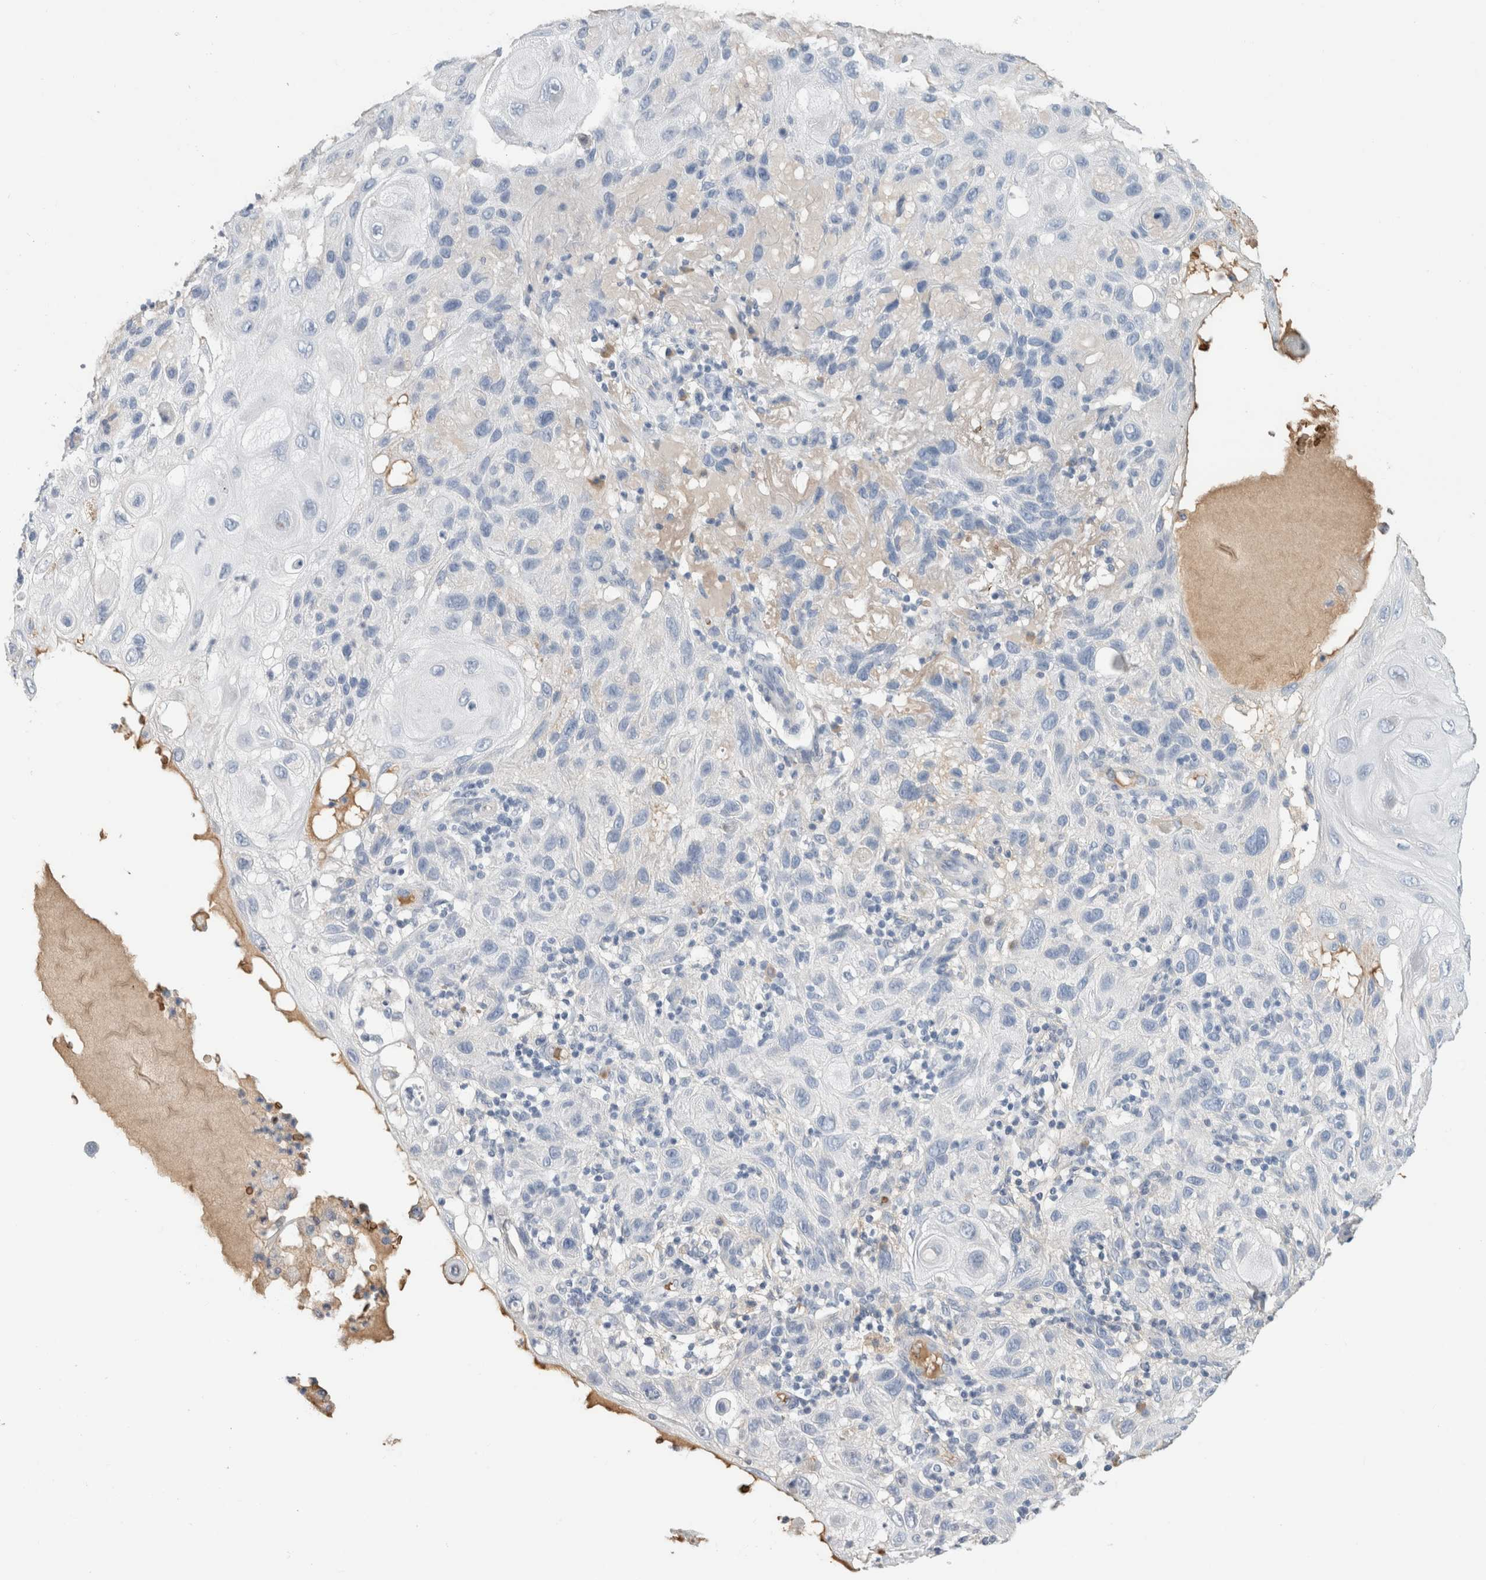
{"staining": {"intensity": "negative", "quantity": "none", "location": "none"}, "tissue": "skin cancer", "cell_type": "Tumor cells", "image_type": "cancer", "snomed": [{"axis": "morphology", "description": "Normal tissue, NOS"}, {"axis": "morphology", "description": "Squamous cell carcinoma, NOS"}, {"axis": "topography", "description": "Skin"}], "caption": "Tumor cells are negative for brown protein staining in skin squamous cell carcinoma.", "gene": "CA1", "patient": {"sex": "female", "age": 96}}